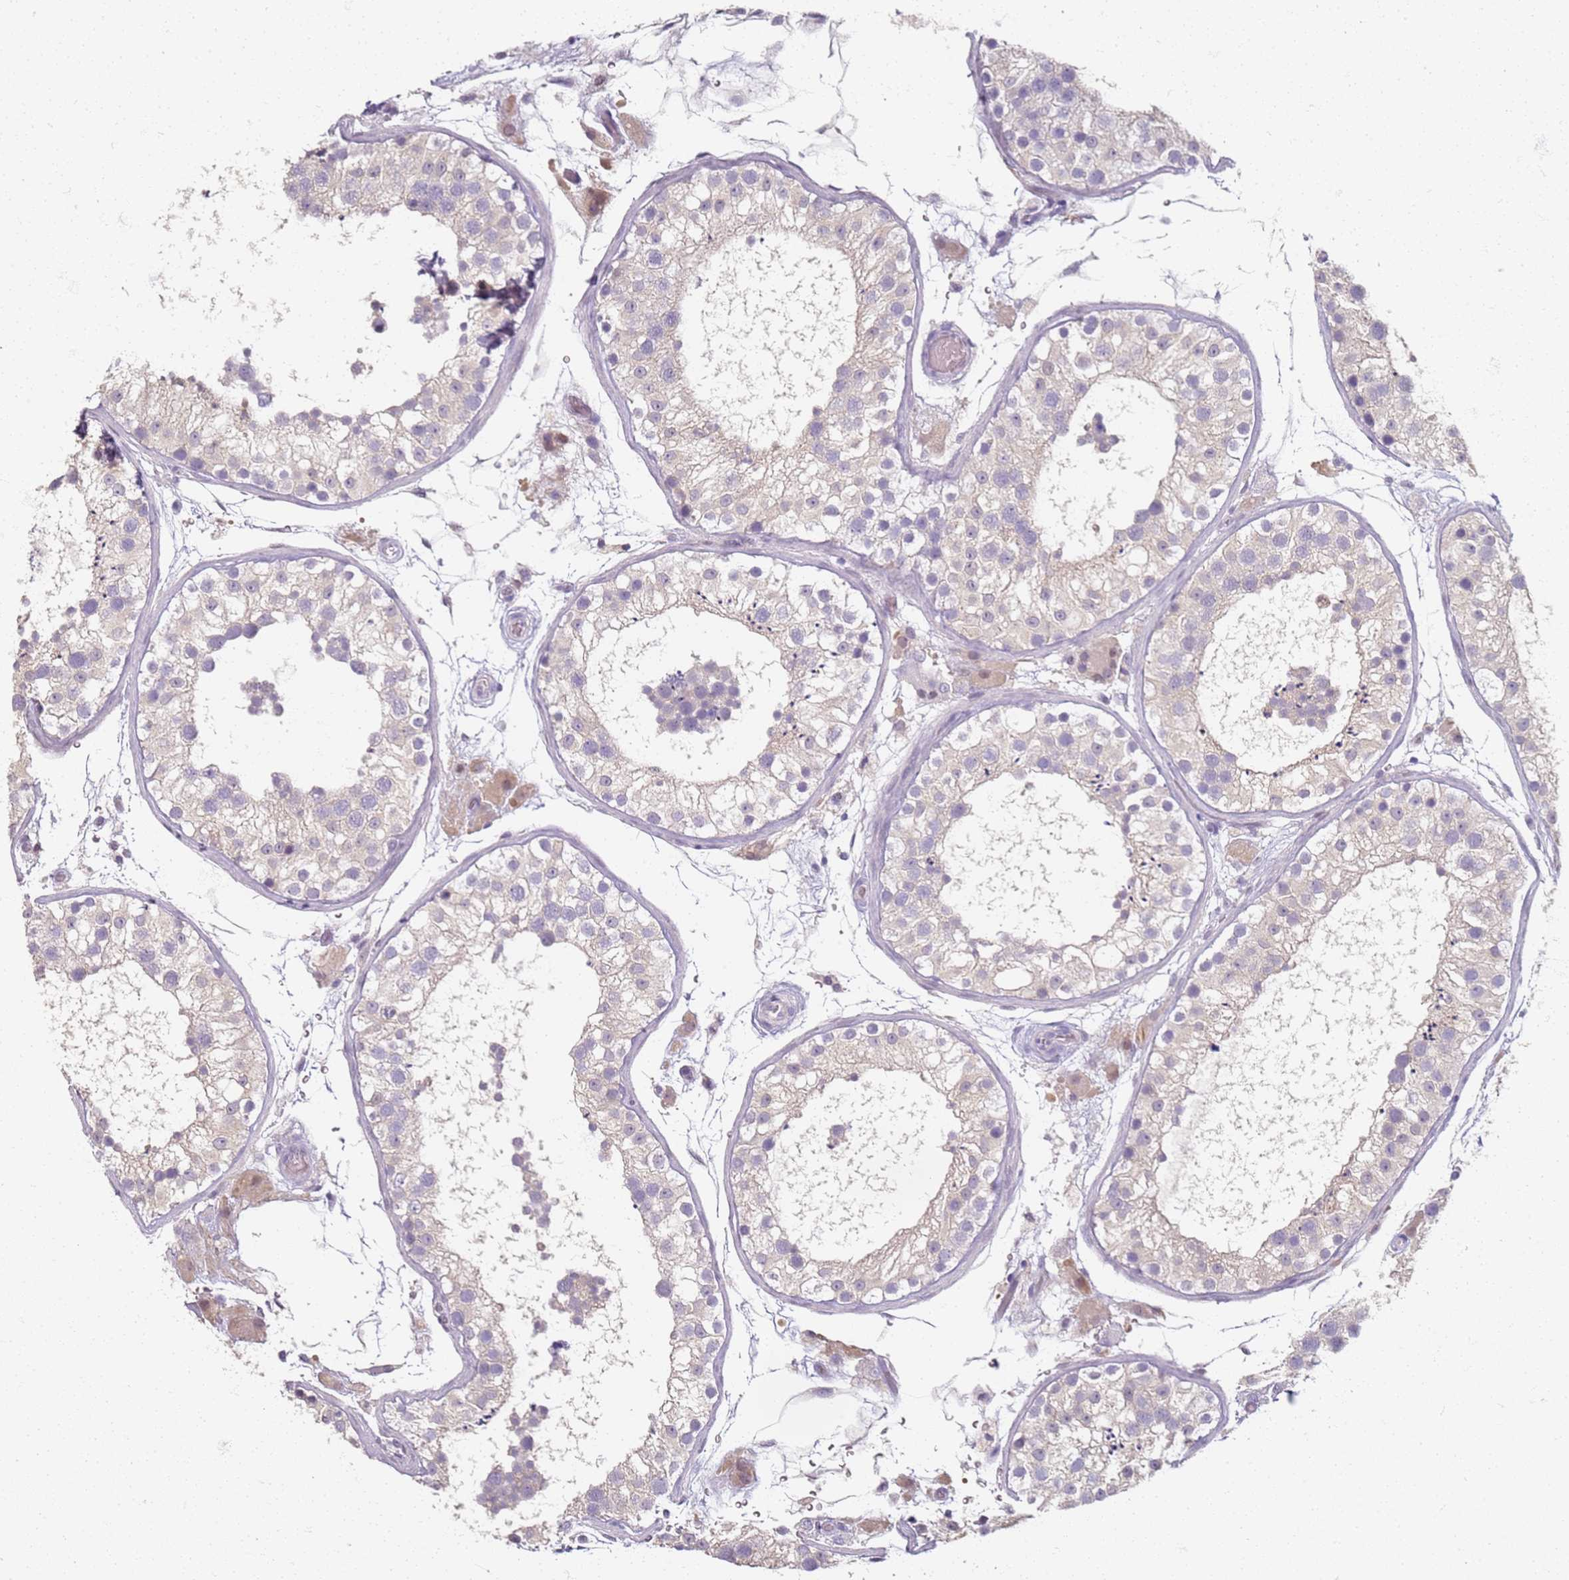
{"staining": {"intensity": "negative", "quantity": "none", "location": "none"}, "tissue": "testis", "cell_type": "Cells in seminiferous ducts", "image_type": "normal", "snomed": [{"axis": "morphology", "description": "Normal tissue, NOS"}, {"axis": "topography", "description": "Testis"}], "caption": "Testis stained for a protein using IHC reveals no positivity cells in seminiferous ducts.", "gene": "CD40LG", "patient": {"sex": "male", "age": 26}}